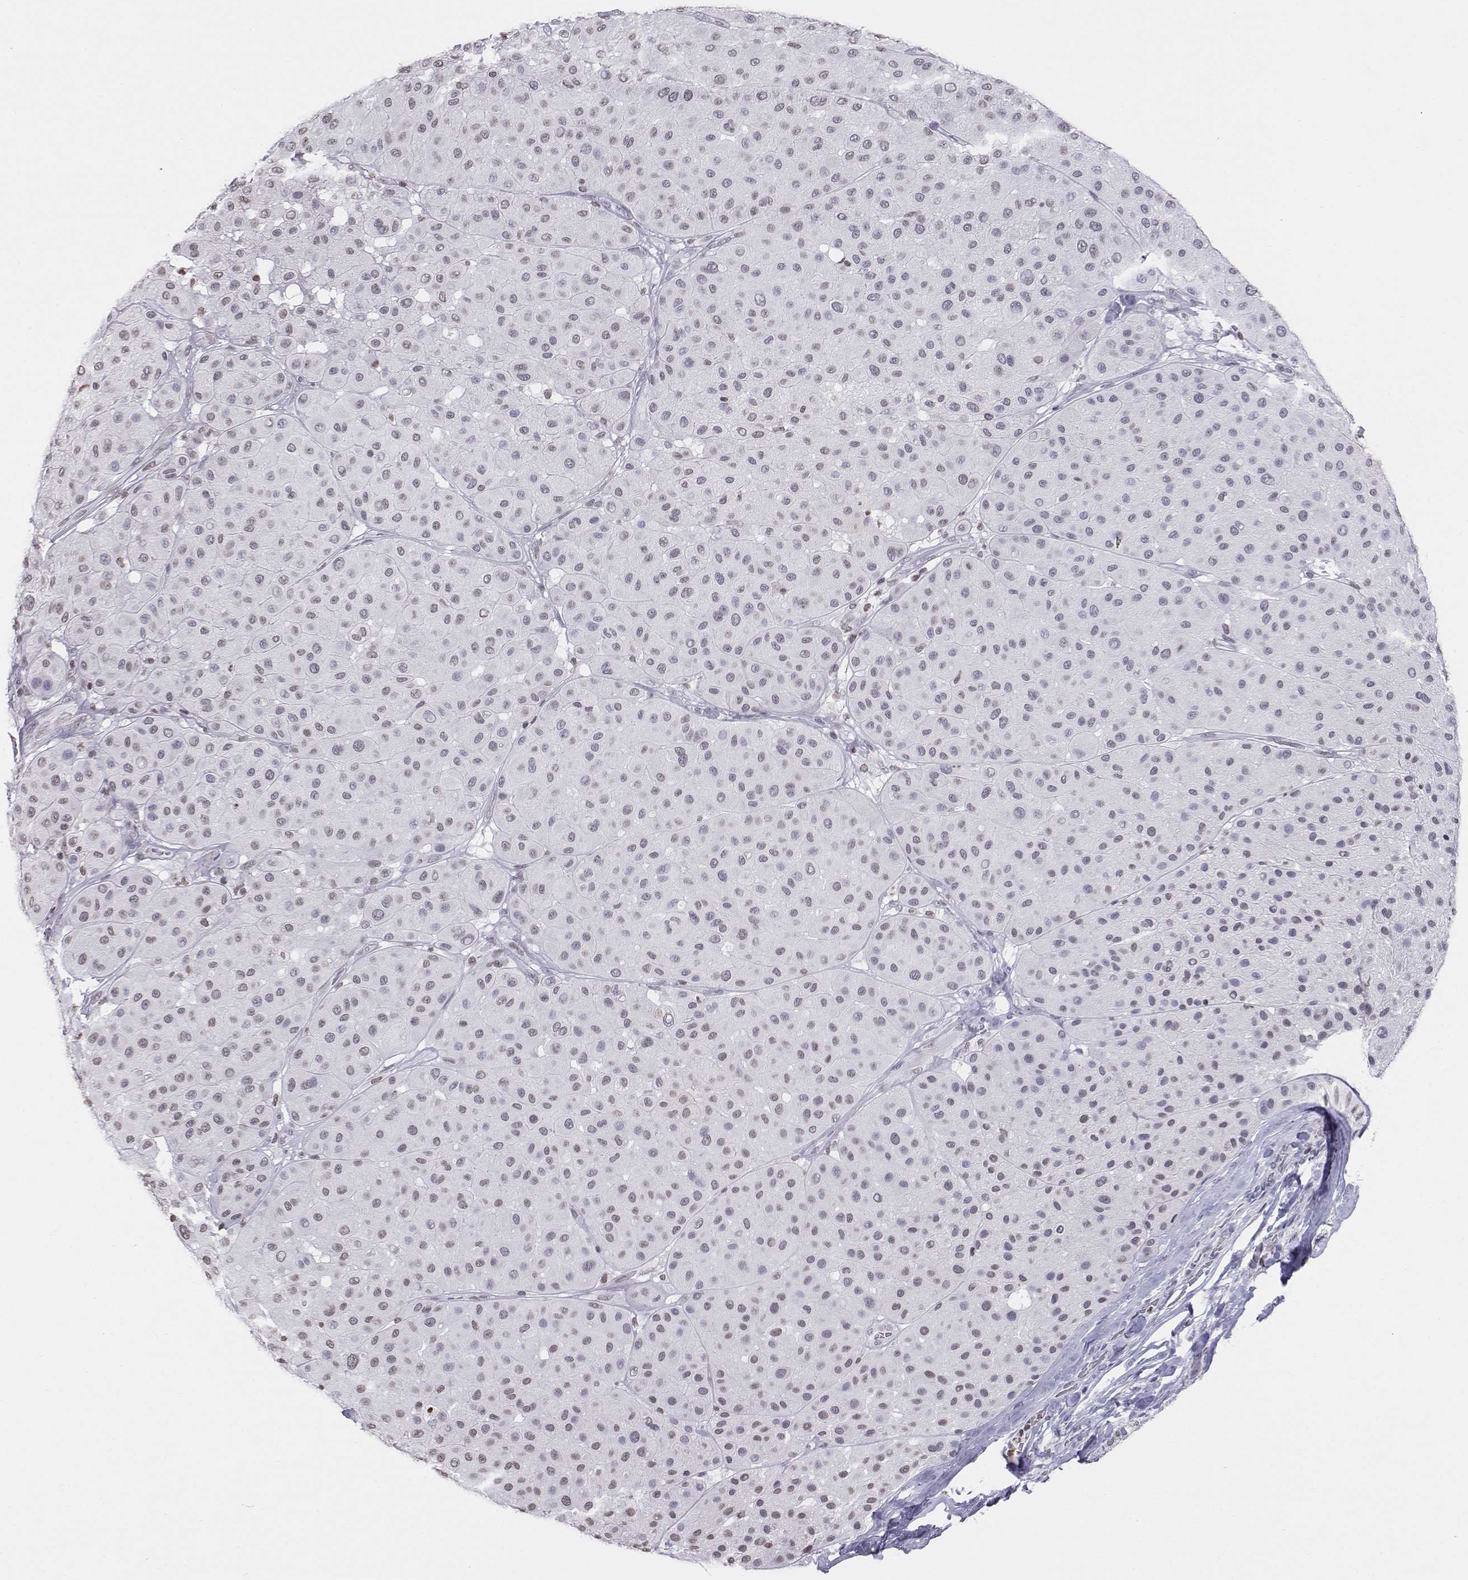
{"staining": {"intensity": "negative", "quantity": "none", "location": "none"}, "tissue": "melanoma", "cell_type": "Tumor cells", "image_type": "cancer", "snomed": [{"axis": "morphology", "description": "Malignant melanoma, Metastatic site"}, {"axis": "topography", "description": "Smooth muscle"}], "caption": "Tumor cells show no significant staining in malignant melanoma (metastatic site).", "gene": "BARHL1", "patient": {"sex": "male", "age": 41}}